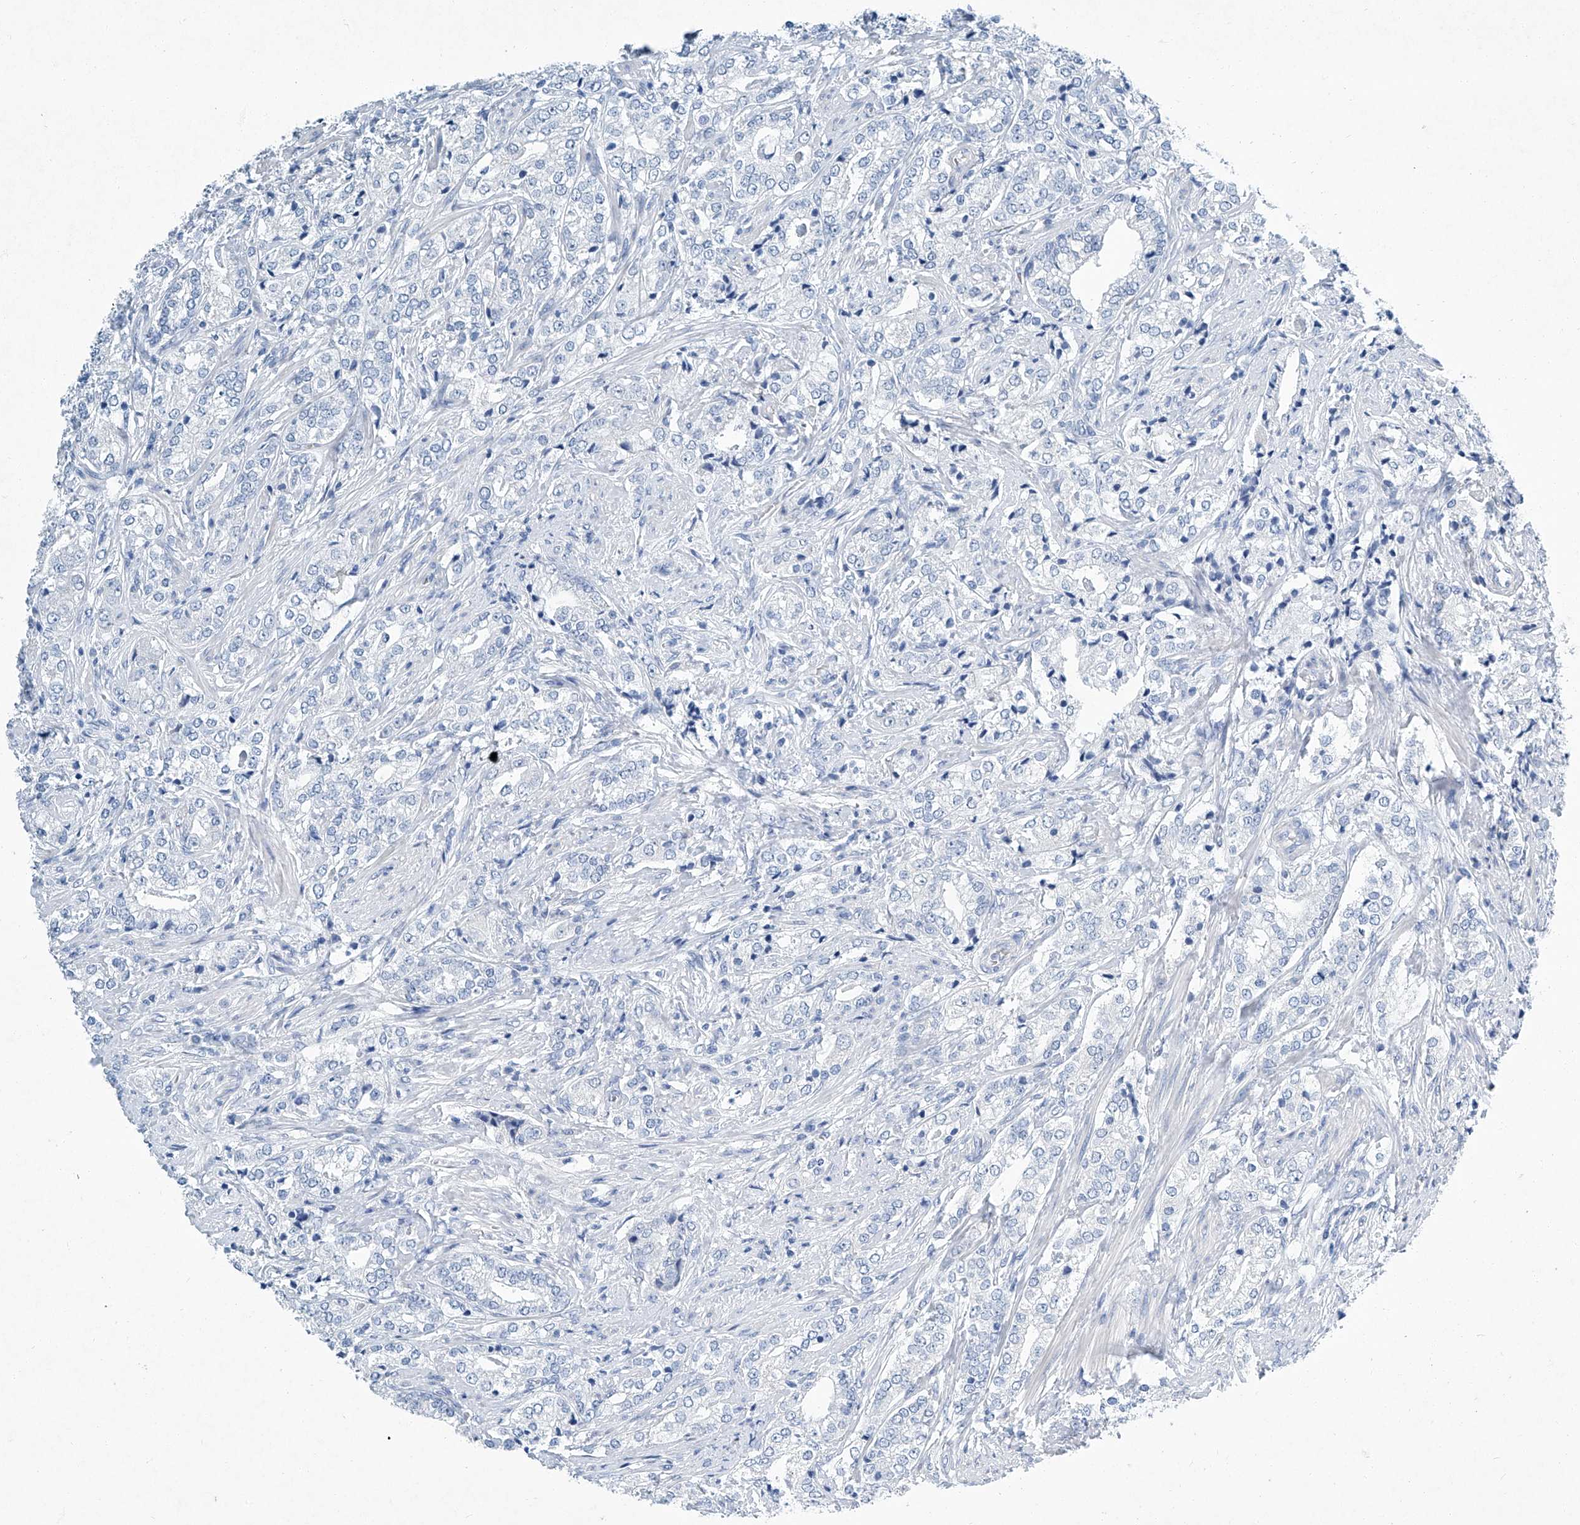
{"staining": {"intensity": "negative", "quantity": "none", "location": "none"}, "tissue": "prostate cancer", "cell_type": "Tumor cells", "image_type": "cancer", "snomed": [{"axis": "morphology", "description": "Adenocarcinoma, High grade"}, {"axis": "topography", "description": "Prostate"}], "caption": "The photomicrograph demonstrates no staining of tumor cells in high-grade adenocarcinoma (prostate).", "gene": "CYP2A7", "patient": {"sex": "male", "age": 69}}